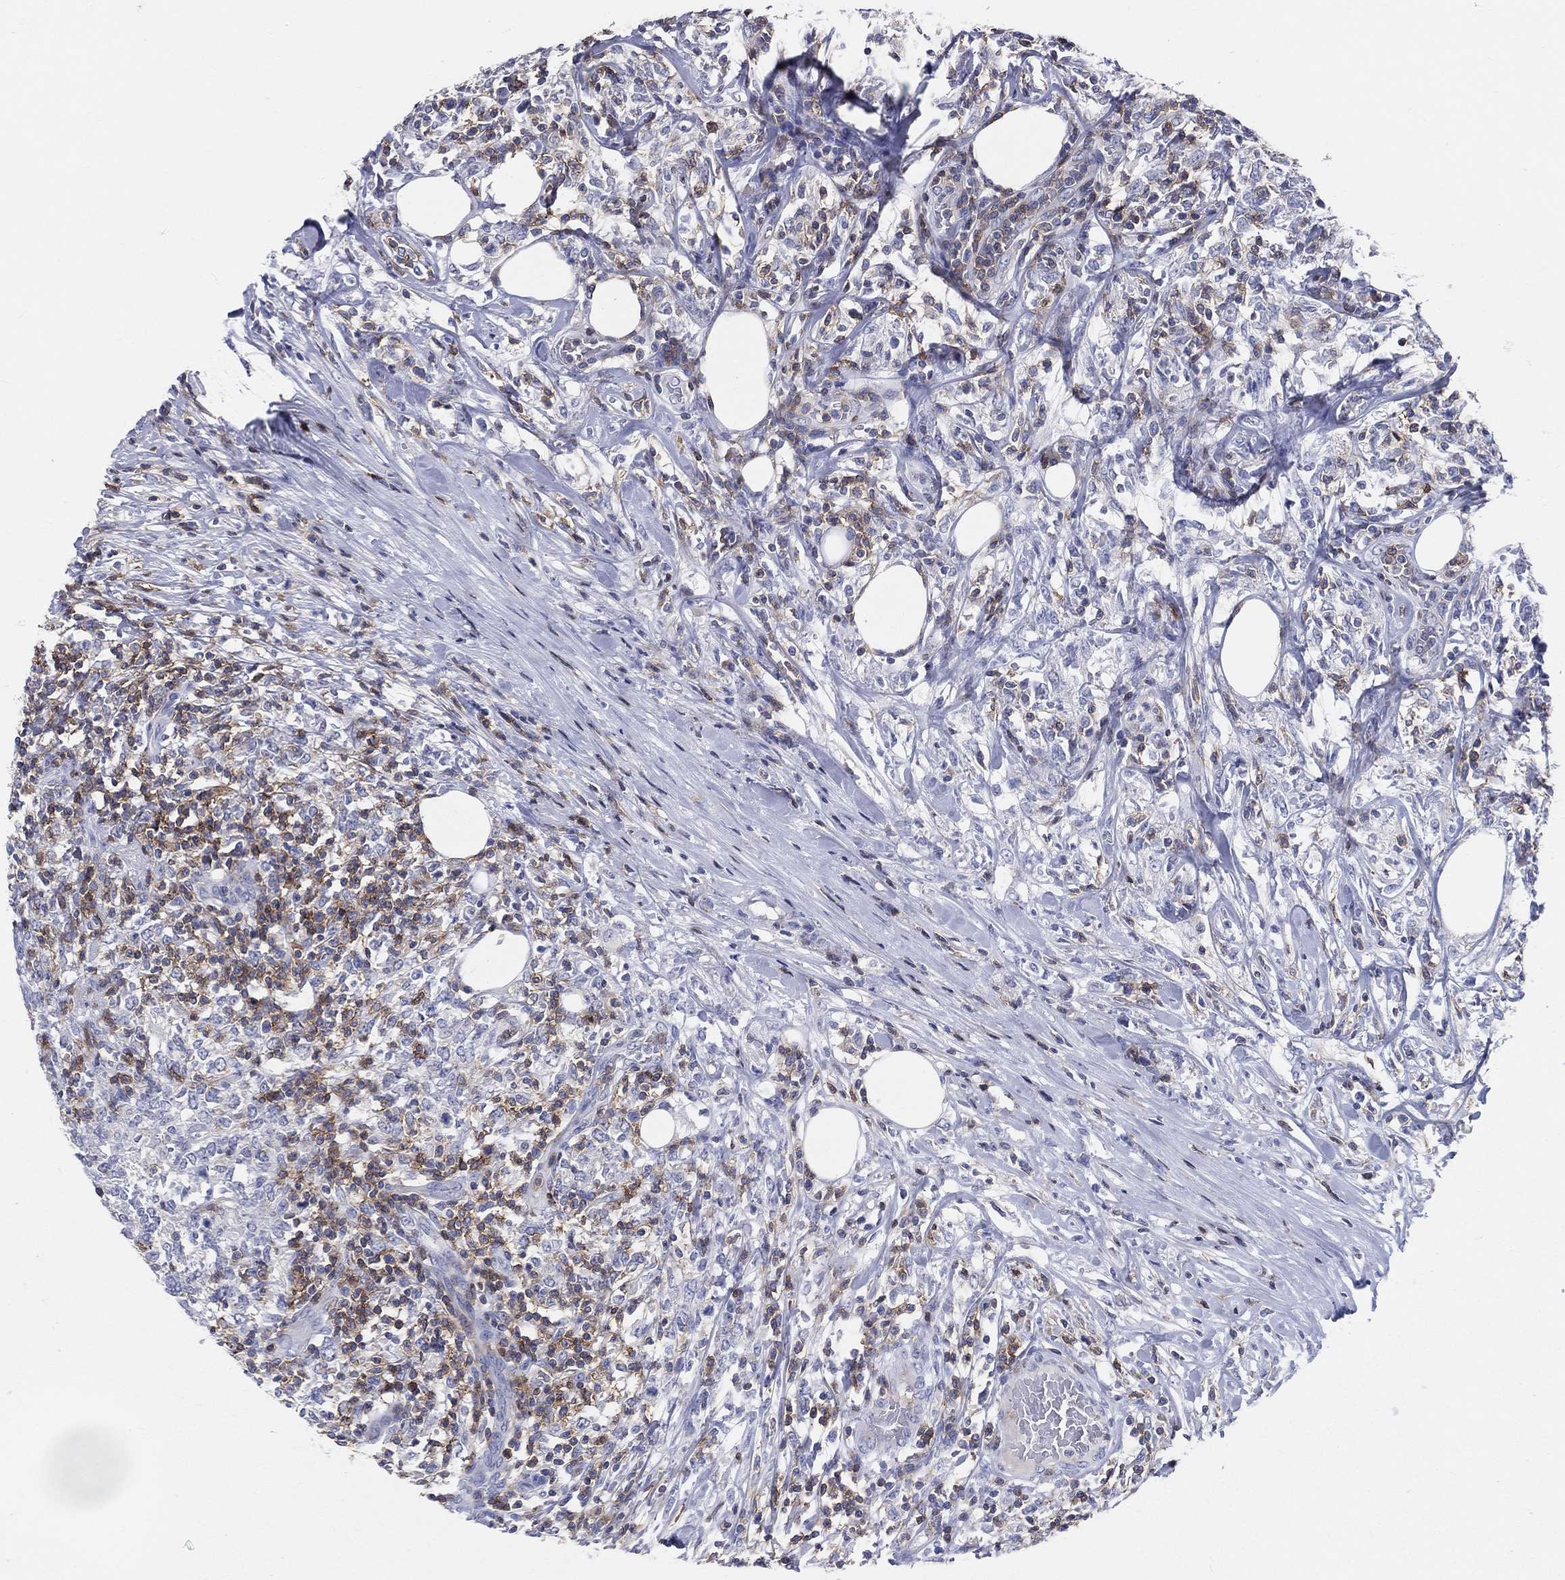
{"staining": {"intensity": "moderate", "quantity": "<25%", "location": "cytoplasmic/membranous"}, "tissue": "lymphoma", "cell_type": "Tumor cells", "image_type": "cancer", "snomed": [{"axis": "morphology", "description": "Malignant lymphoma, non-Hodgkin's type, High grade"}, {"axis": "topography", "description": "Lymph node"}], "caption": "Lymphoma tissue displays moderate cytoplasmic/membranous positivity in approximately <25% of tumor cells", "gene": "LAT", "patient": {"sex": "female", "age": 84}}